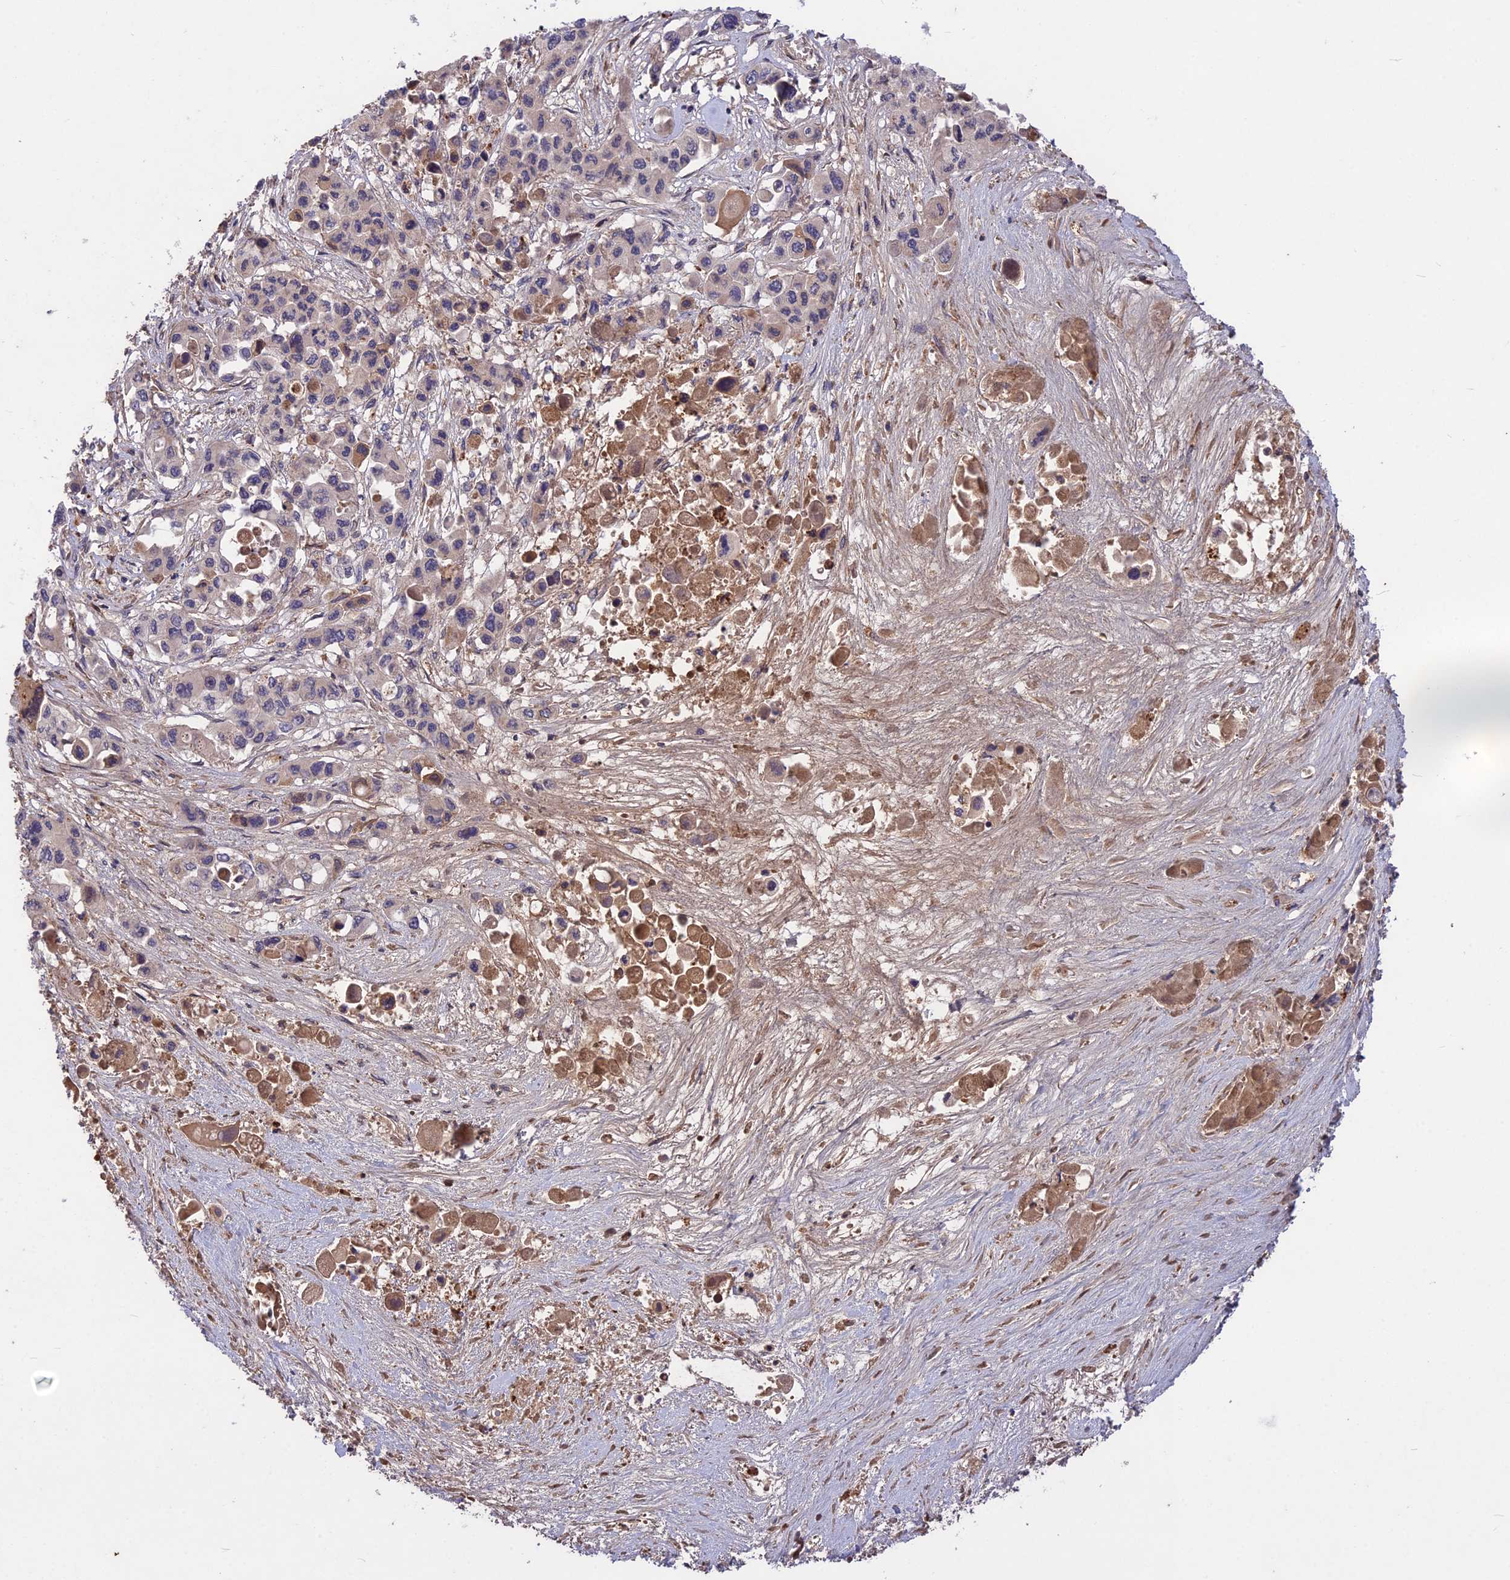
{"staining": {"intensity": "negative", "quantity": "none", "location": "none"}, "tissue": "pancreatic cancer", "cell_type": "Tumor cells", "image_type": "cancer", "snomed": [{"axis": "morphology", "description": "Adenocarcinoma, NOS"}, {"axis": "topography", "description": "Pancreas"}], "caption": "Histopathology image shows no protein positivity in tumor cells of pancreatic cancer (adenocarcinoma) tissue.", "gene": "ADO", "patient": {"sex": "male", "age": 92}}